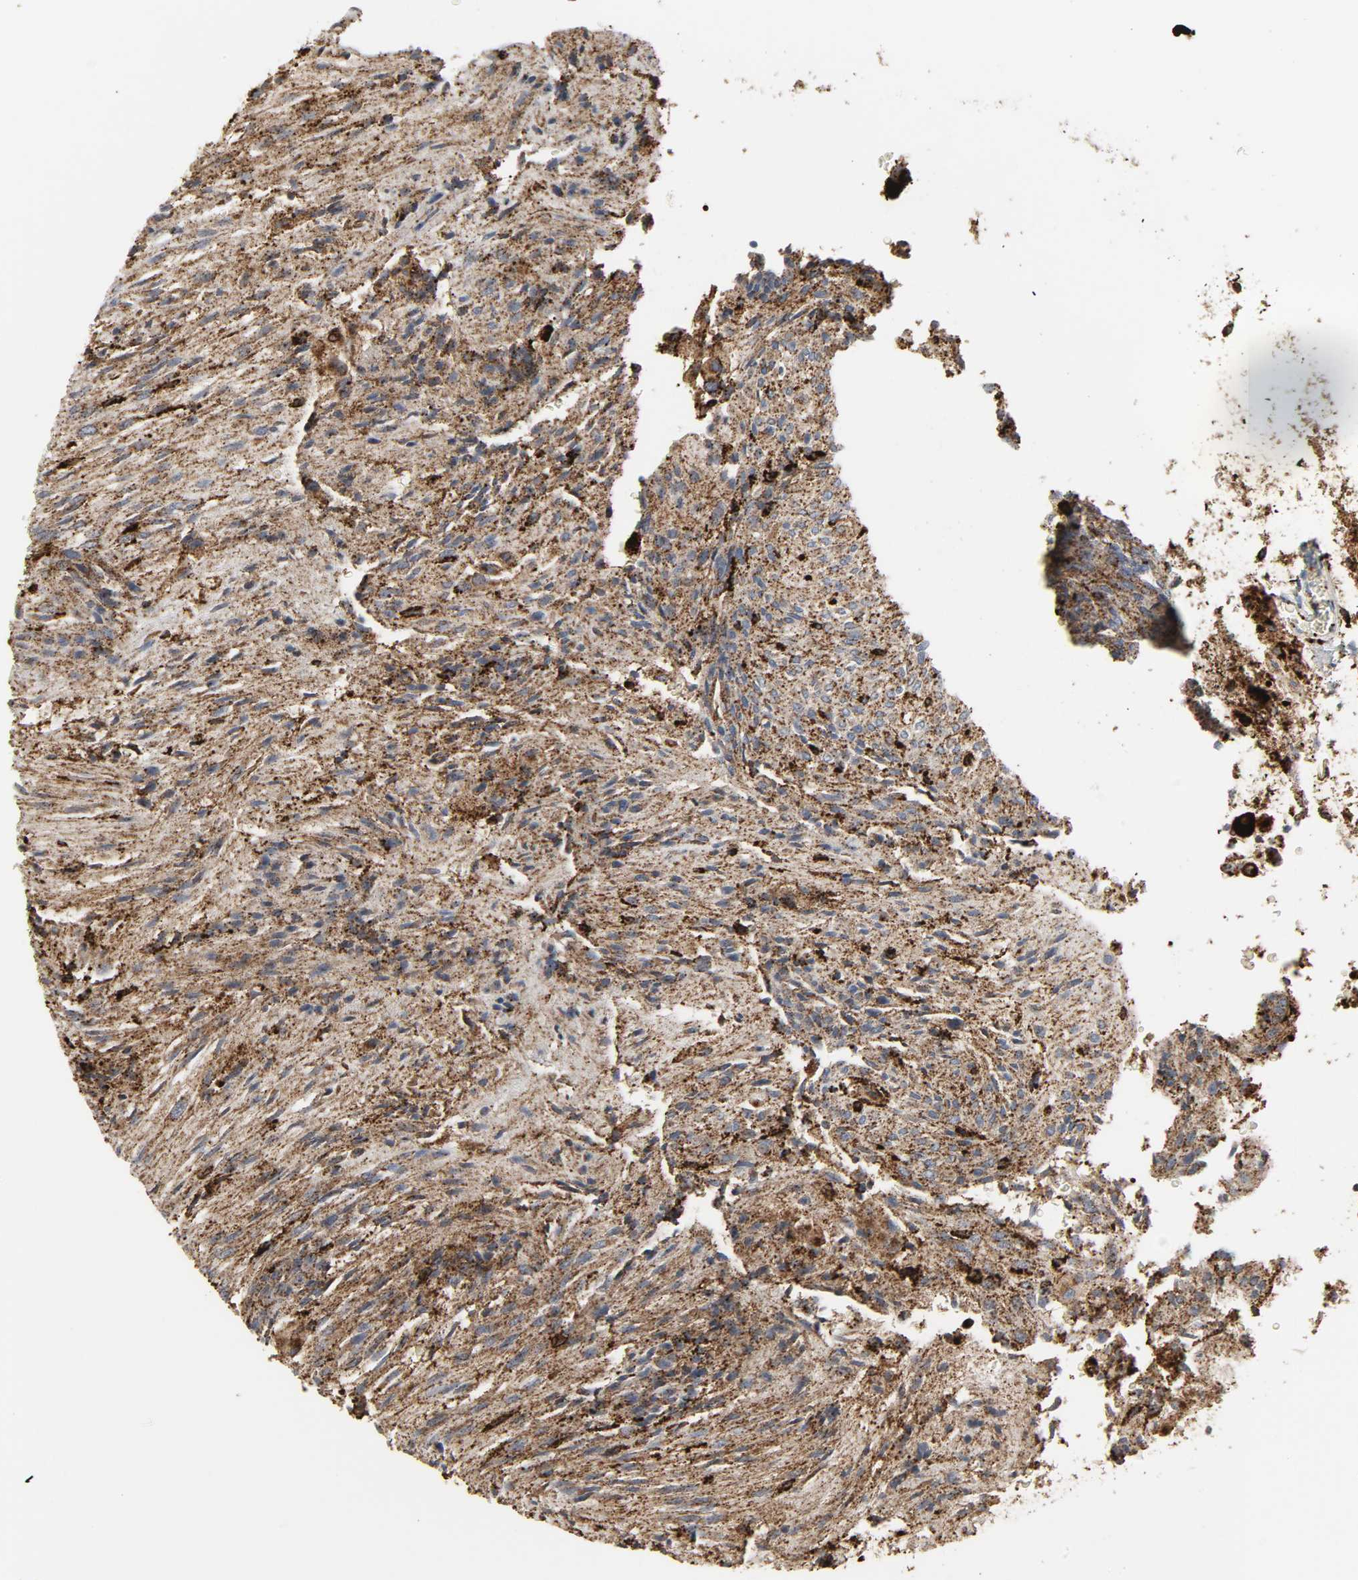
{"staining": {"intensity": "strong", "quantity": ">75%", "location": "cytoplasmic/membranous"}, "tissue": "glioma", "cell_type": "Tumor cells", "image_type": "cancer", "snomed": [{"axis": "morphology", "description": "Glioma, malignant, High grade"}, {"axis": "topography", "description": "Cerebral cortex"}], "caption": "Brown immunohistochemical staining in human glioma exhibits strong cytoplasmic/membranous staining in about >75% of tumor cells.", "gene": "PSAP", "patient": {"sex": "female", "age": 55}}